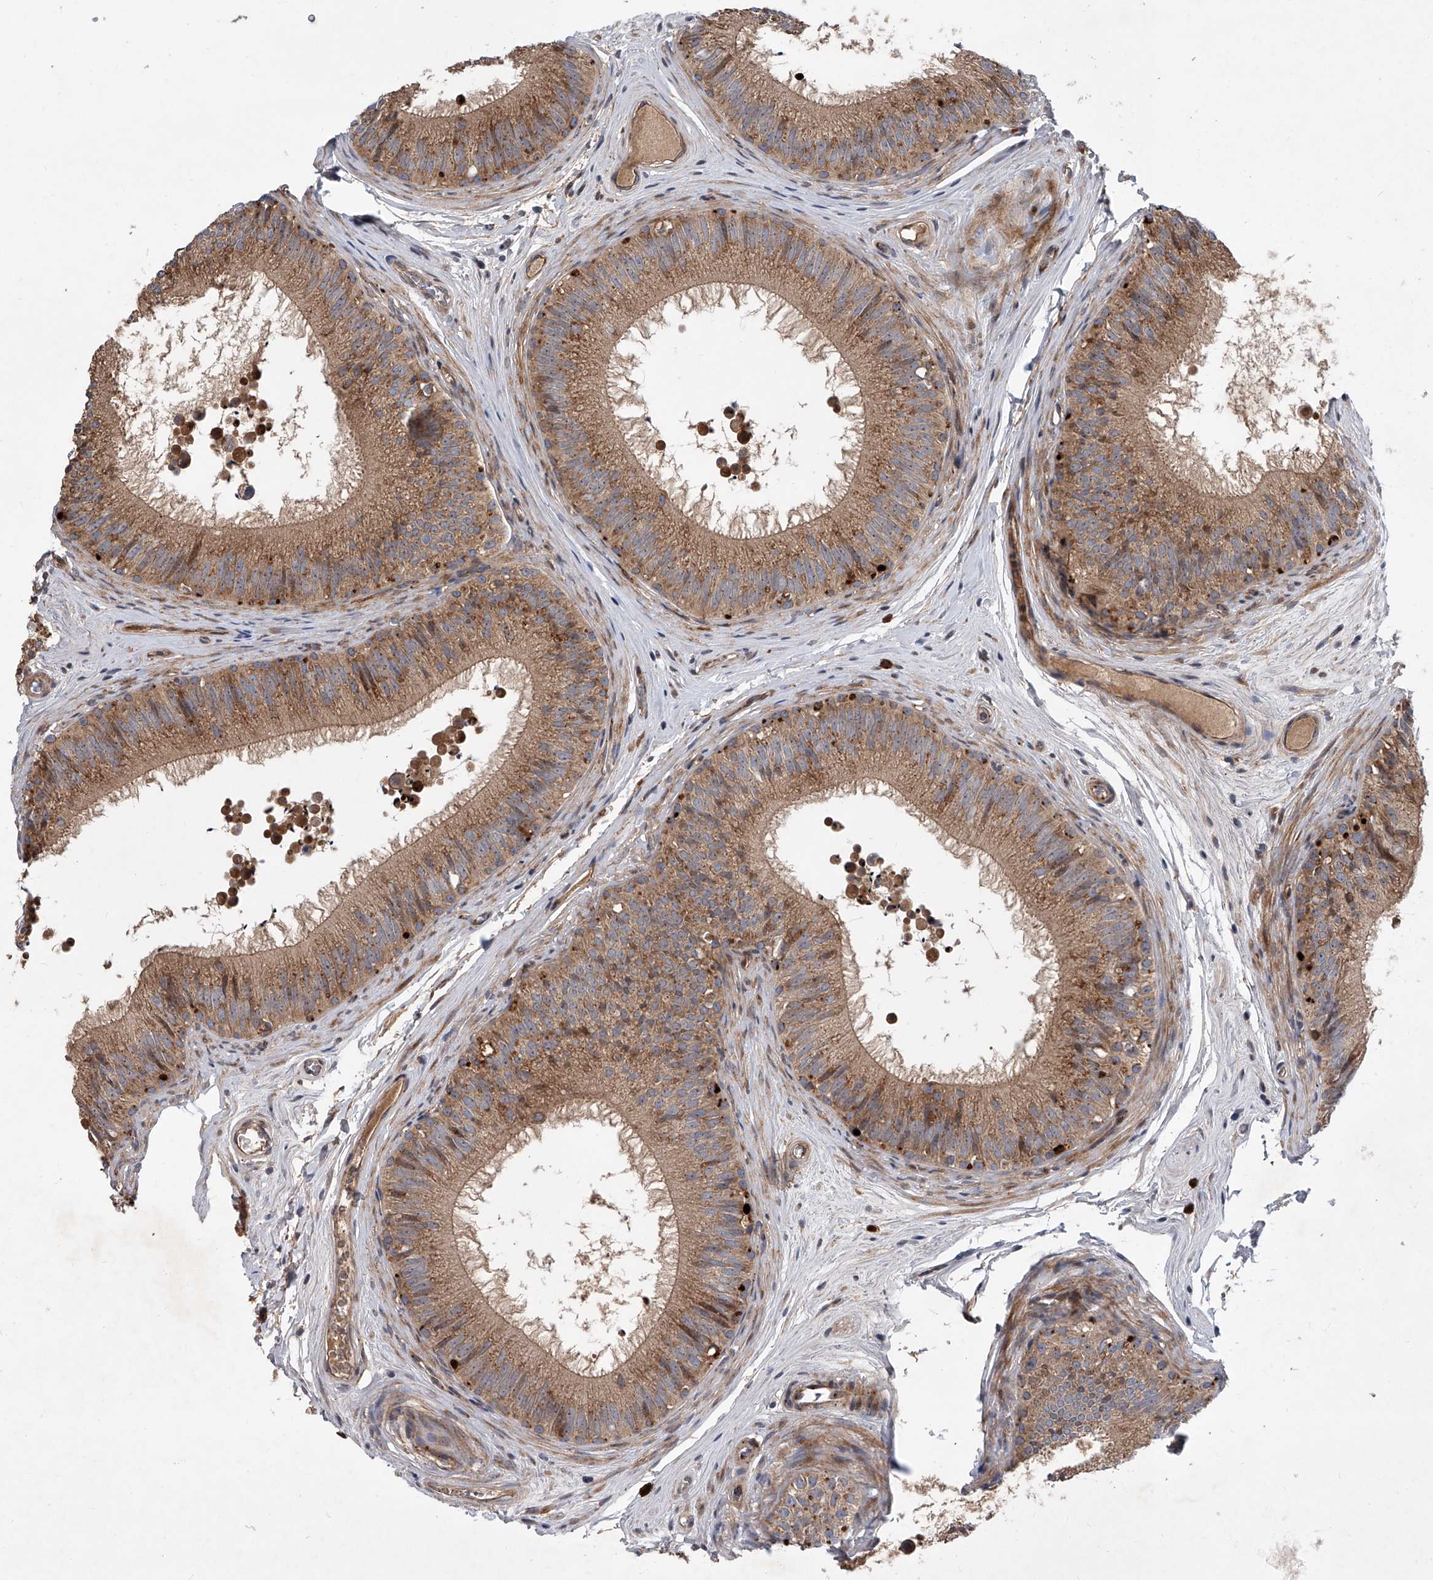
{"staining": {"intensity": "moderate", "quantity": ">75%", "location": "cytoplasmic/membranous"}, "tissue": "epididymis", "cell_type": "Glandular cells", "image_type": "normal", "snomed": [{"axis": "morphology", "description": "Normal tissue, NOS"}, {"axis": "topography", "description": "Epididymis"}], "caption": "High-magnification brightfield microscopy of normal epididymis stained with DAB (brown) and counterstained with hematoxylin (blue). glandular cells exhibit moderate cytoplasmic/membranous staining is identified in approximately>75% of cells.", "gene": "USP47", "patient": {"sex": "male", "age": 29}}